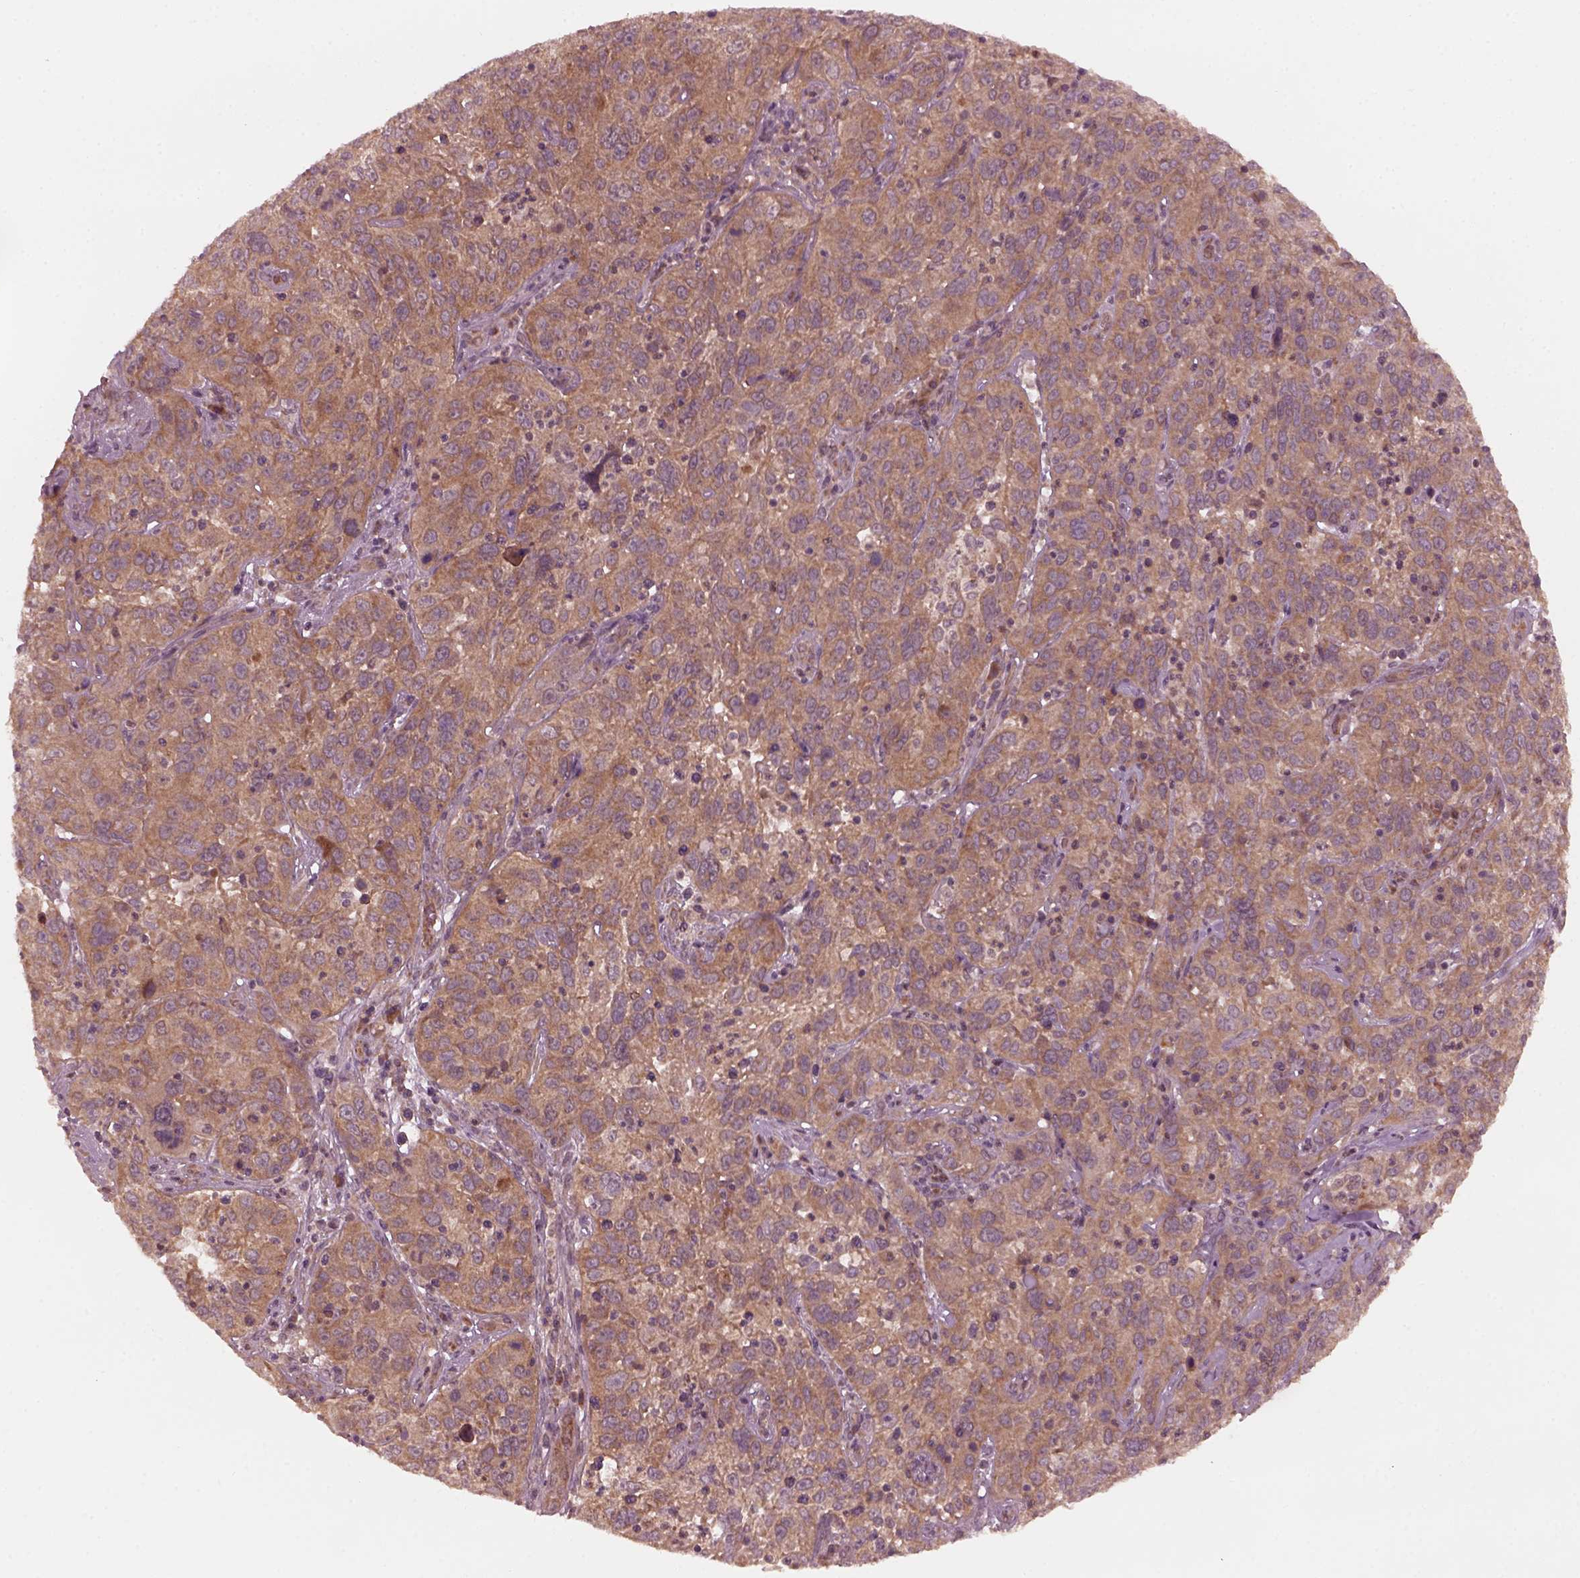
{"staining": {"intensity": "moderate", "quantity": ">75%", "location": "cytoplasmic/membranous"}, "tissue": "cervical cancer", "cell_type": "Tumor cells", "image_type": "cancer", "snomed": [{"axis": "morphology", "description": "Squamous cell carcinoma, NOS"}, {"axis": "topography", "description": "Cervix"}], "caption": "Immunohistochemistry (IHC) micrograph of neoplastic tissue: squamous cell carcinoma (cervical) stained using immunohistochemistry (IHC) displays medium levels of moderate protein expression localized specifically in the cytoplasmic/membranous of tumor cells, appearing as a cytoplasmic/membranous brown color.", "gene": "FAF2", "patient": {"sex": "female", "age": 32}}